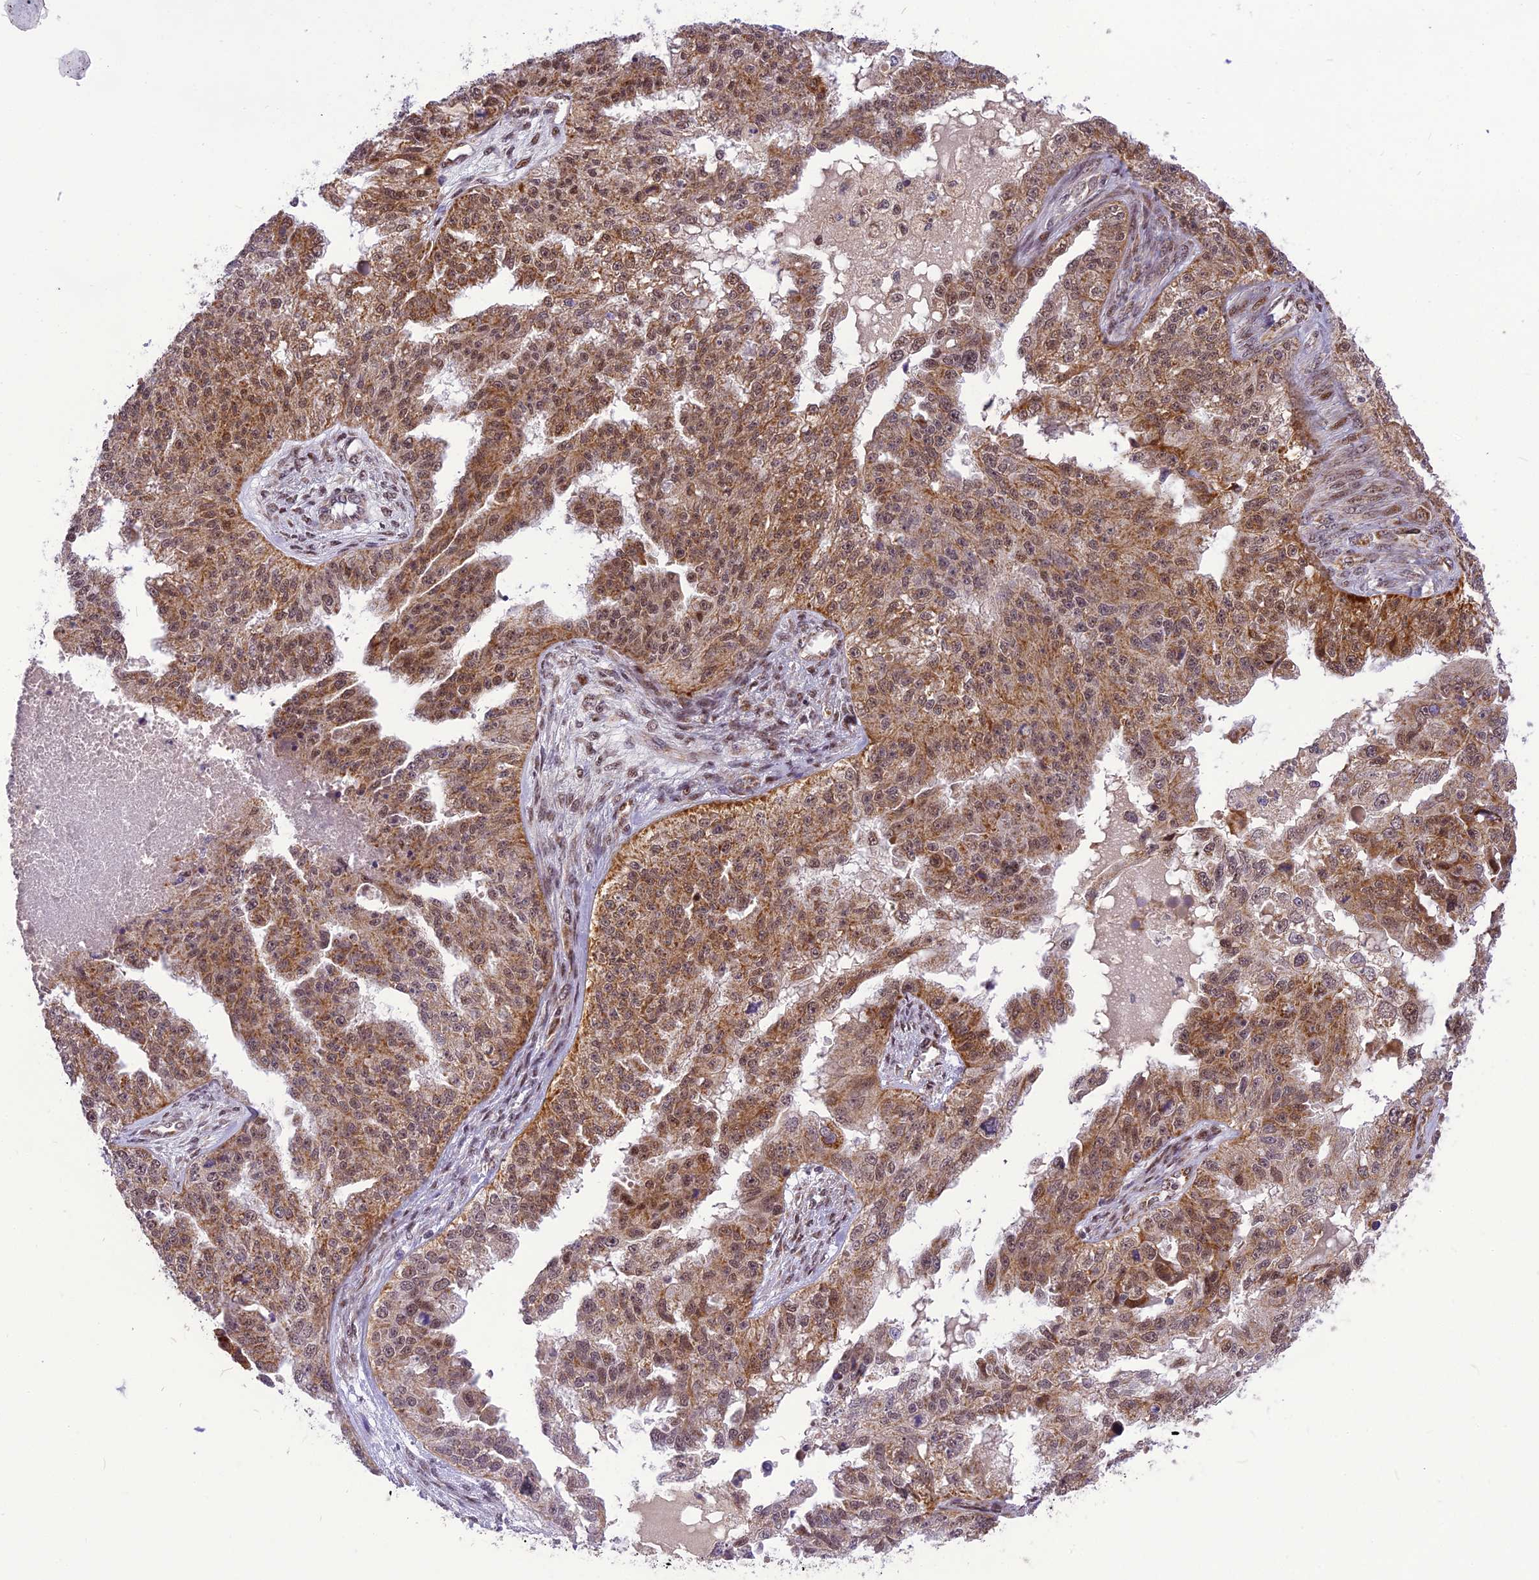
{"staining": {"intensity": "moderate", "quantity": ">75%", "location": "cytoplasmic/membranous,nuclear"}, "tissue": "ovarian cancer", "cell_type": "Tumor cells", "image_type": "cancer", "snomed": [{"axis": "morphology", "description": "Cystadenocarcinoma, serous, NOS"}, {"axis": "topography", "description": "Ovary"}], "caption": "IHC histopathology image of neoplastic tissue: serous cystadenocarcinoma (ovarian) stained using immunohistochemistry displays medium levels of moderate protein expression localized specifically in the cytoplasmic/membranous and nuclear of tumor cells, appearing as a cytoplasmic/membranous and nuclear brown color.", "gene": "CMC1", "patient": {"sex": "female", "age": 58}}